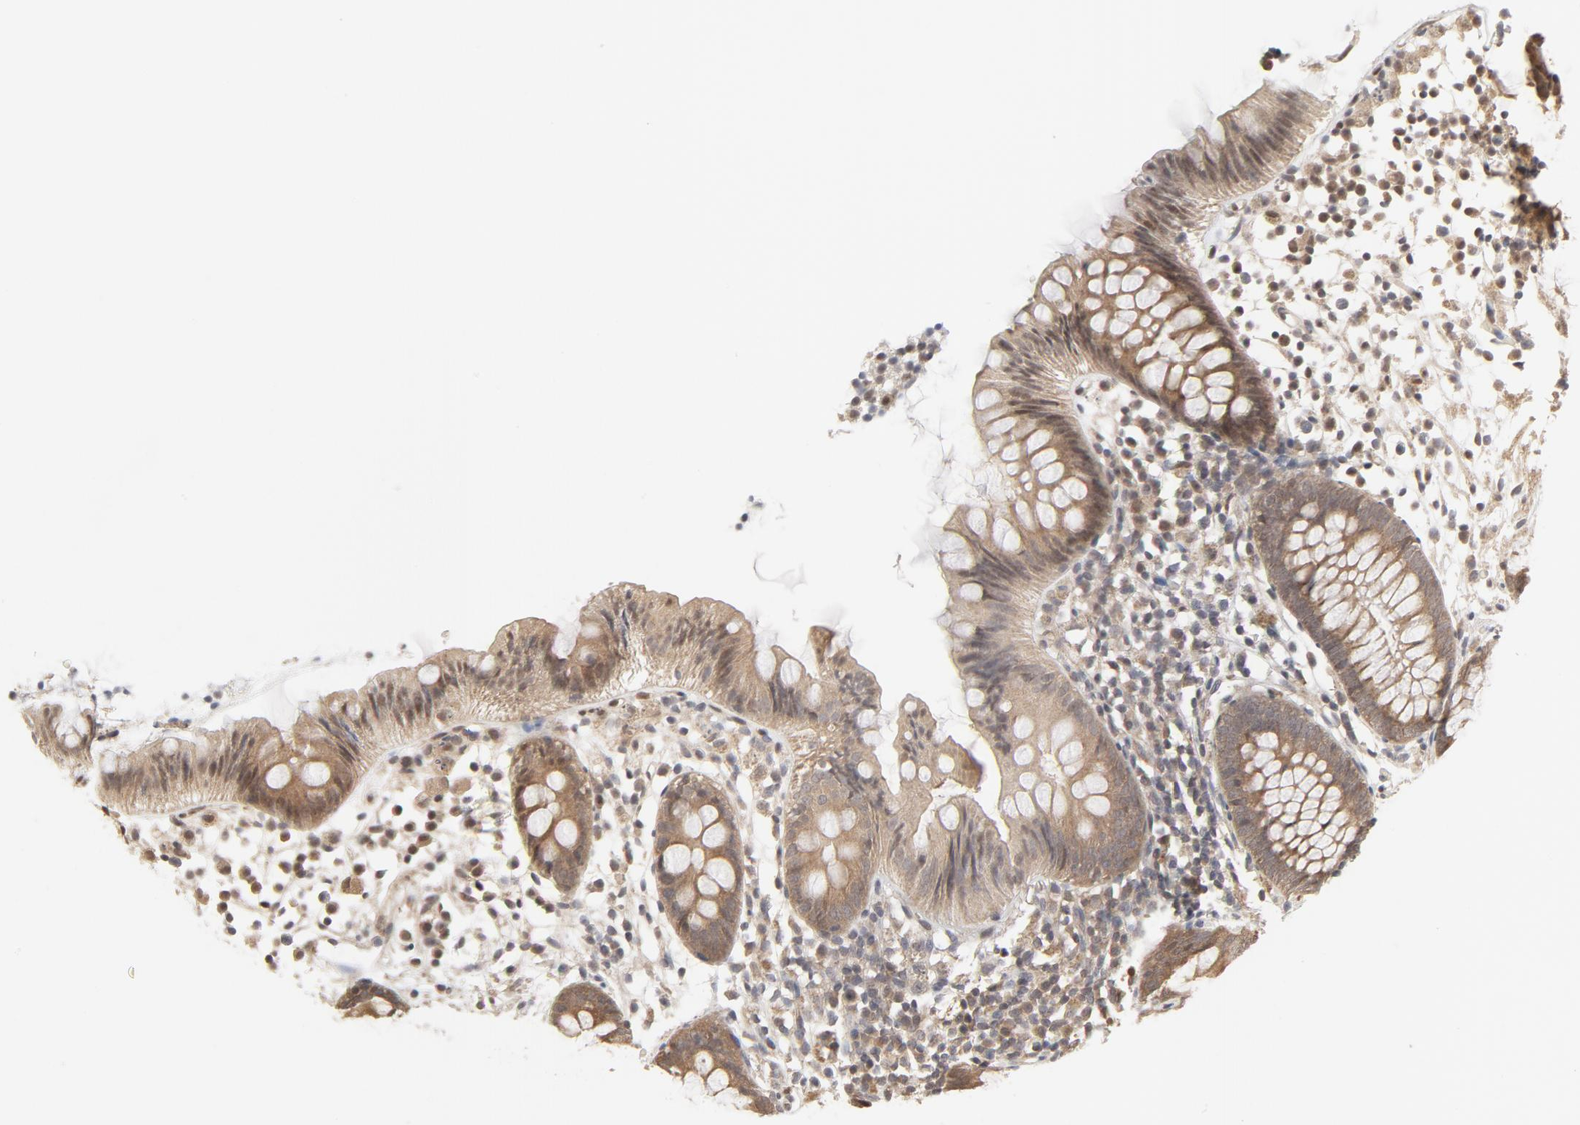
{"staining": {"intensity": "moderate", "quantity": ">75%", "location": "cytoplasmic/membranous,nuclear"}, "tissue": "appendix", "cell_type": "Glandular cells", "image_type": "normal", "snomed": [{"axis": "morphology", "description": "Normal tissue, NOS"}, {"axis": "topography", "description": "Appendix"}], "caption": "A brown stain highlights moderate cytoplasmic/membranous,nuclear expression of a protein in glandular cells of unremarkable appendix. The protein of interest is shown in brown color, while the nuclei are stained blue.", "gene": "NEDD8", "patient": {"sex": "male", "age": 38}}